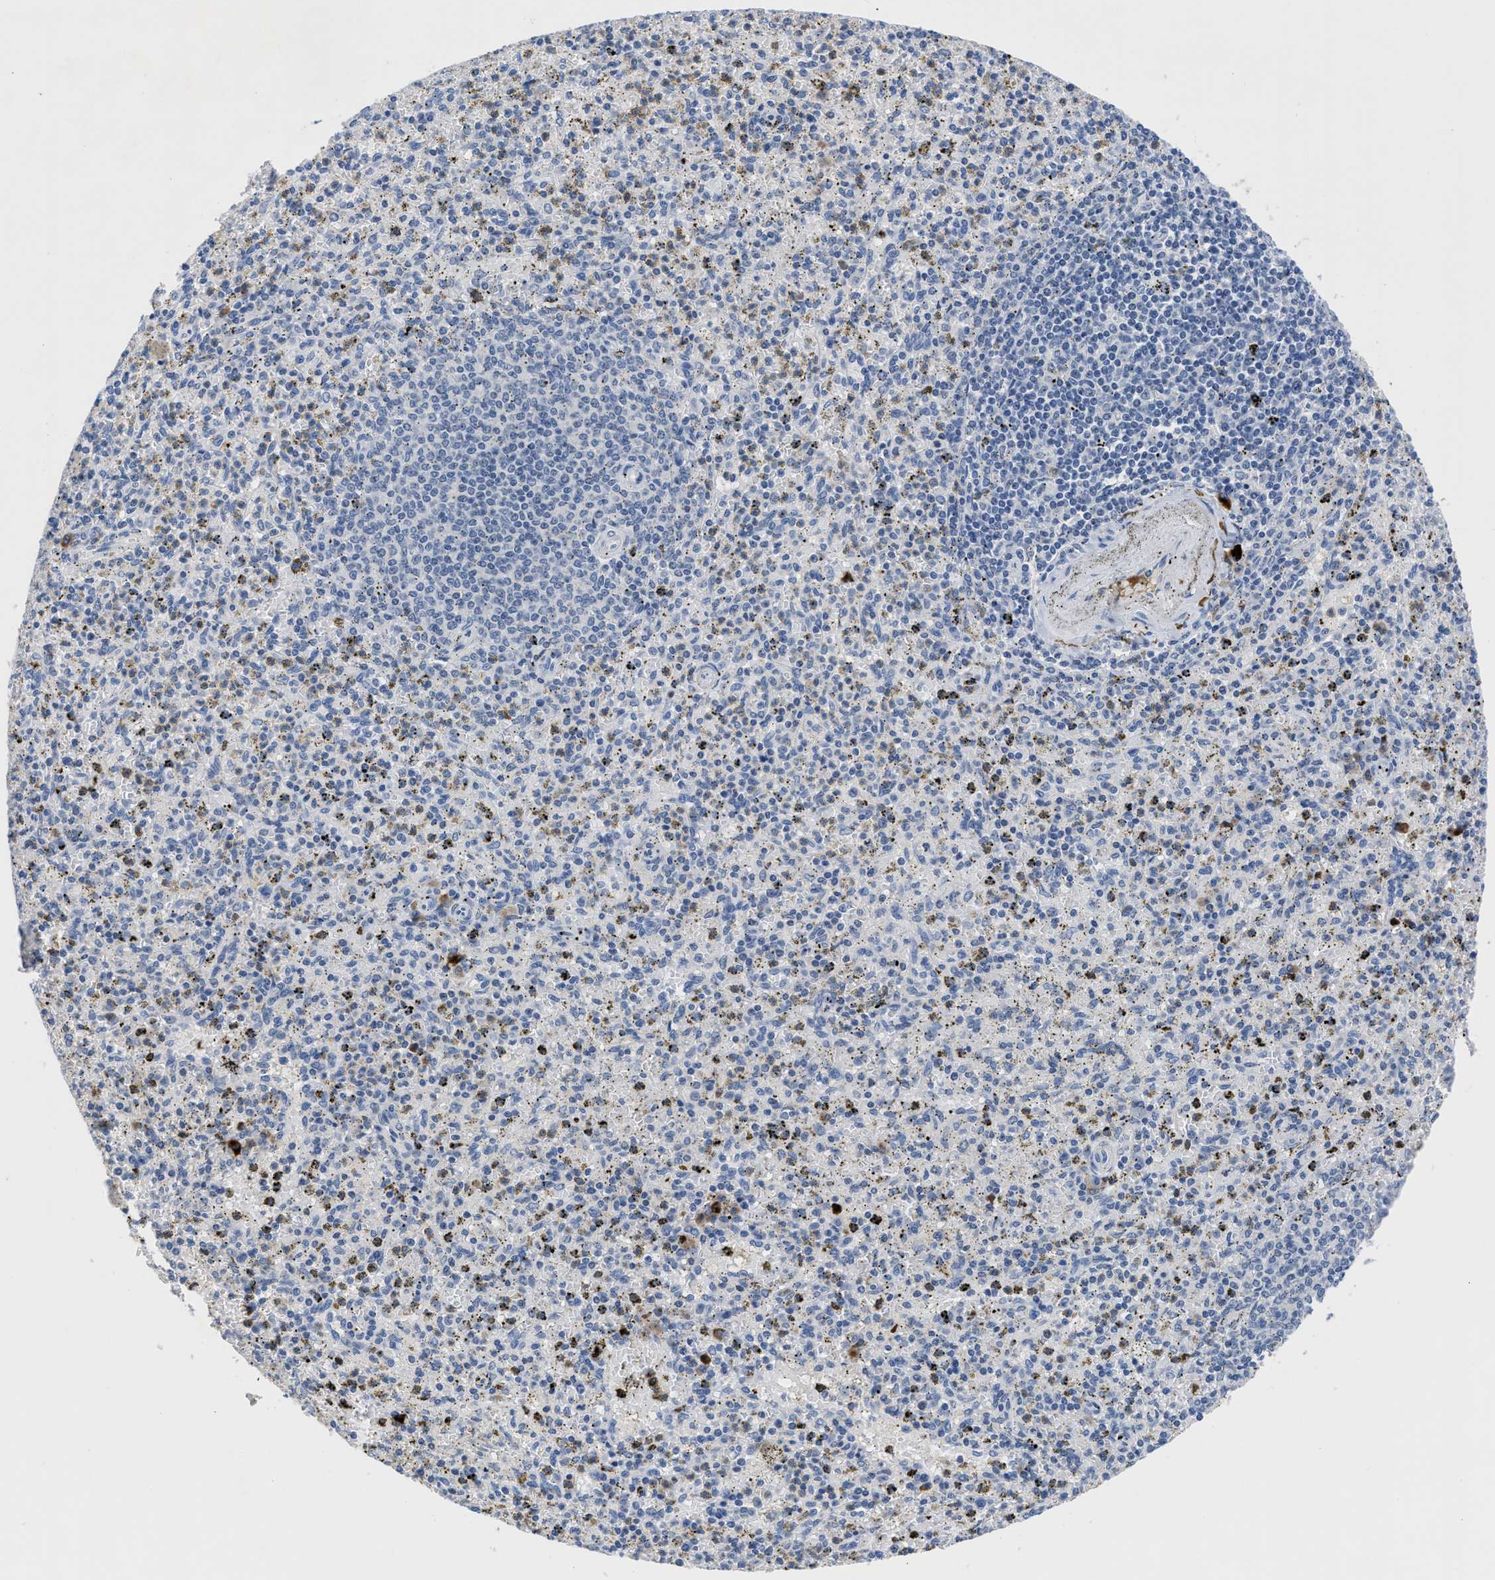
{"staining": {"intensity": "negative", "quantity": "none", "location": "none"}, "tissue": "spleen", "cell_type": "Cells in red pulp", "image_type": "normal", "snomed": [{"axis": "morphology", "description": "Normal tissue, NOS"}, {"axis": "topography", "description": "Spleen"}], "caption": "A micrograph of human spleen is negative for staining in cells in red pulp.", "gene": "OR9K2", "patient": {"sex": "male", "age": 72}}